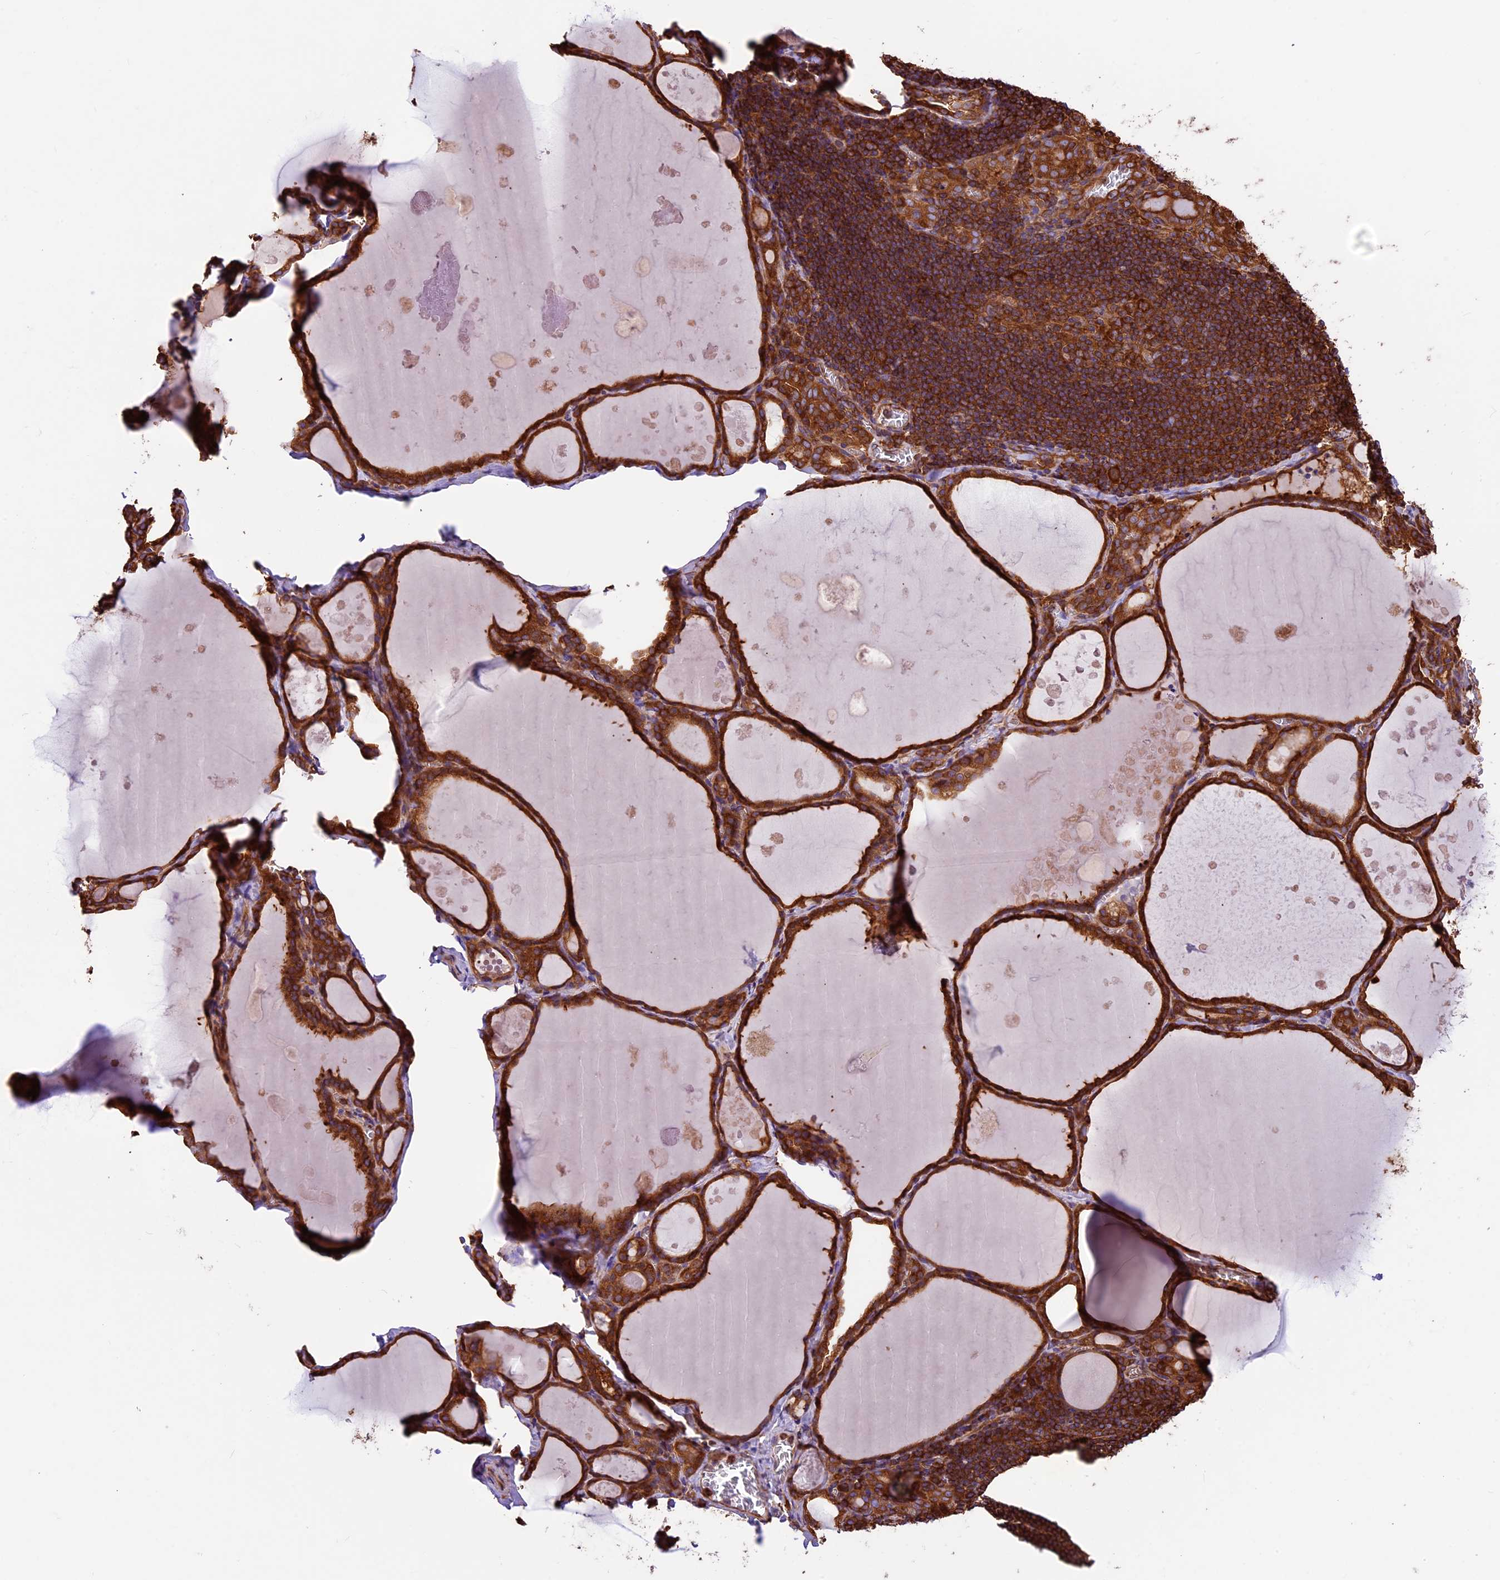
{"staining": {"intensity": "strong", "quantity": ">75%", "location": "cytoplasmic/membranous"}, "tissue": "thyroid gland", "cell_type": "Glandular cells", "image_type": "normal", "snomed": [{"axis": "morphology", "description": "Normal tissue, NOS"}, {"axis": "topography", "description": "Thyroid gland"}], "caption": "Protein expression by immunohistochemistry (IHC) demonstrates strong cytoplasmic/membranous staining in approximately >75% of glandular cells in normal thyroid gland.", "gene": "KARS1", "patient": {"sex": "male", "age": 56}}